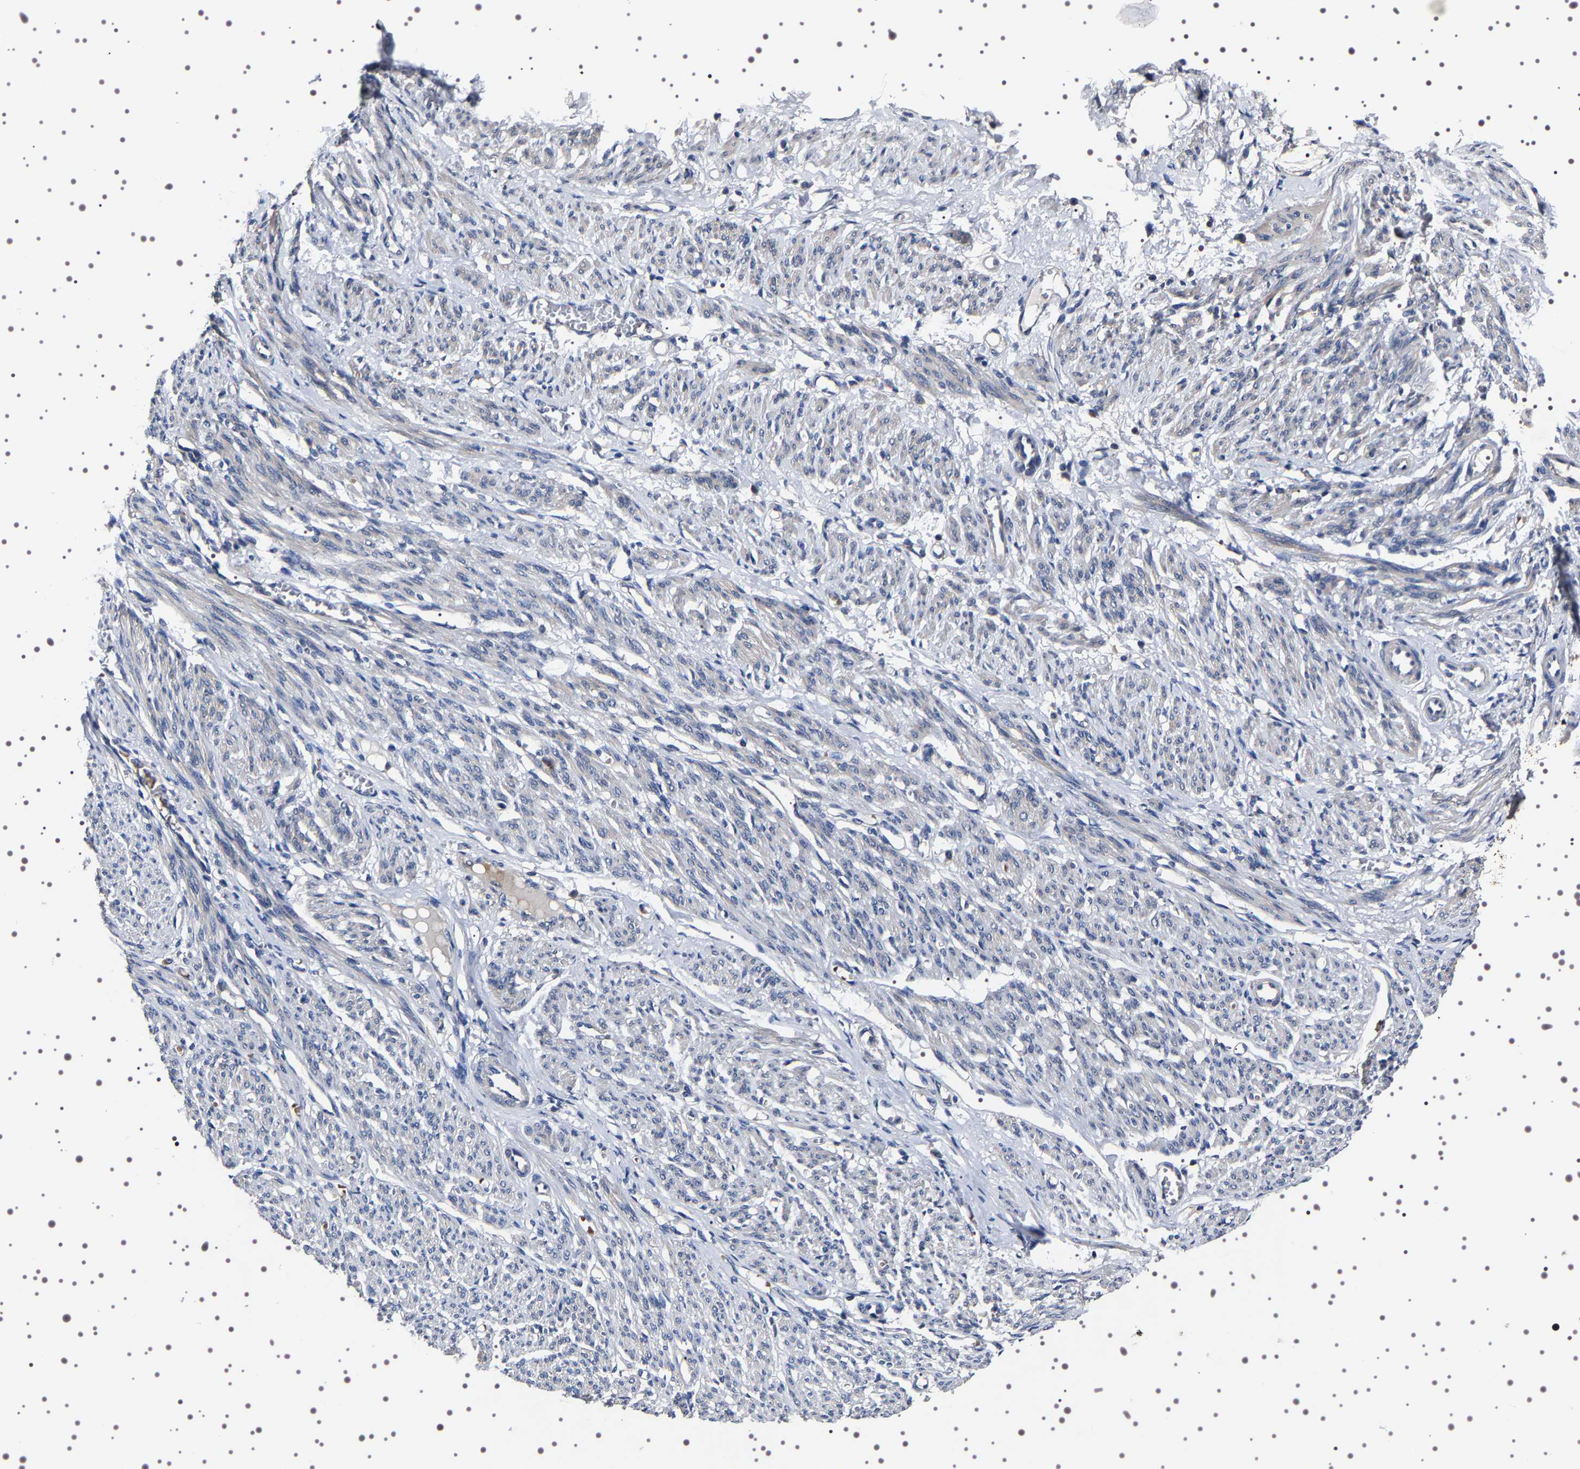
{"staining": {"intensity": "negative", "quantity": "none", "location": "none"}, "tissue": "smooth muscle", "cell_type": "Smooth muscle cells", "image_type": "normal", "snomed": [{"axis": "morphology", "description": "Normal tissue, NOS"}, {"axis": "topography", "description": "Smooth muscle"}], "caption": "Protein analysis of normal smooth muscle shows no significant expression in smooth muscle cells. (Stains: DAB IHC with hematoxylin counter stain, Microscopy: brightfield microscopy at high magnification).", "gene": "TARBP1", "patient": {"sex": "female", "age": 65}}